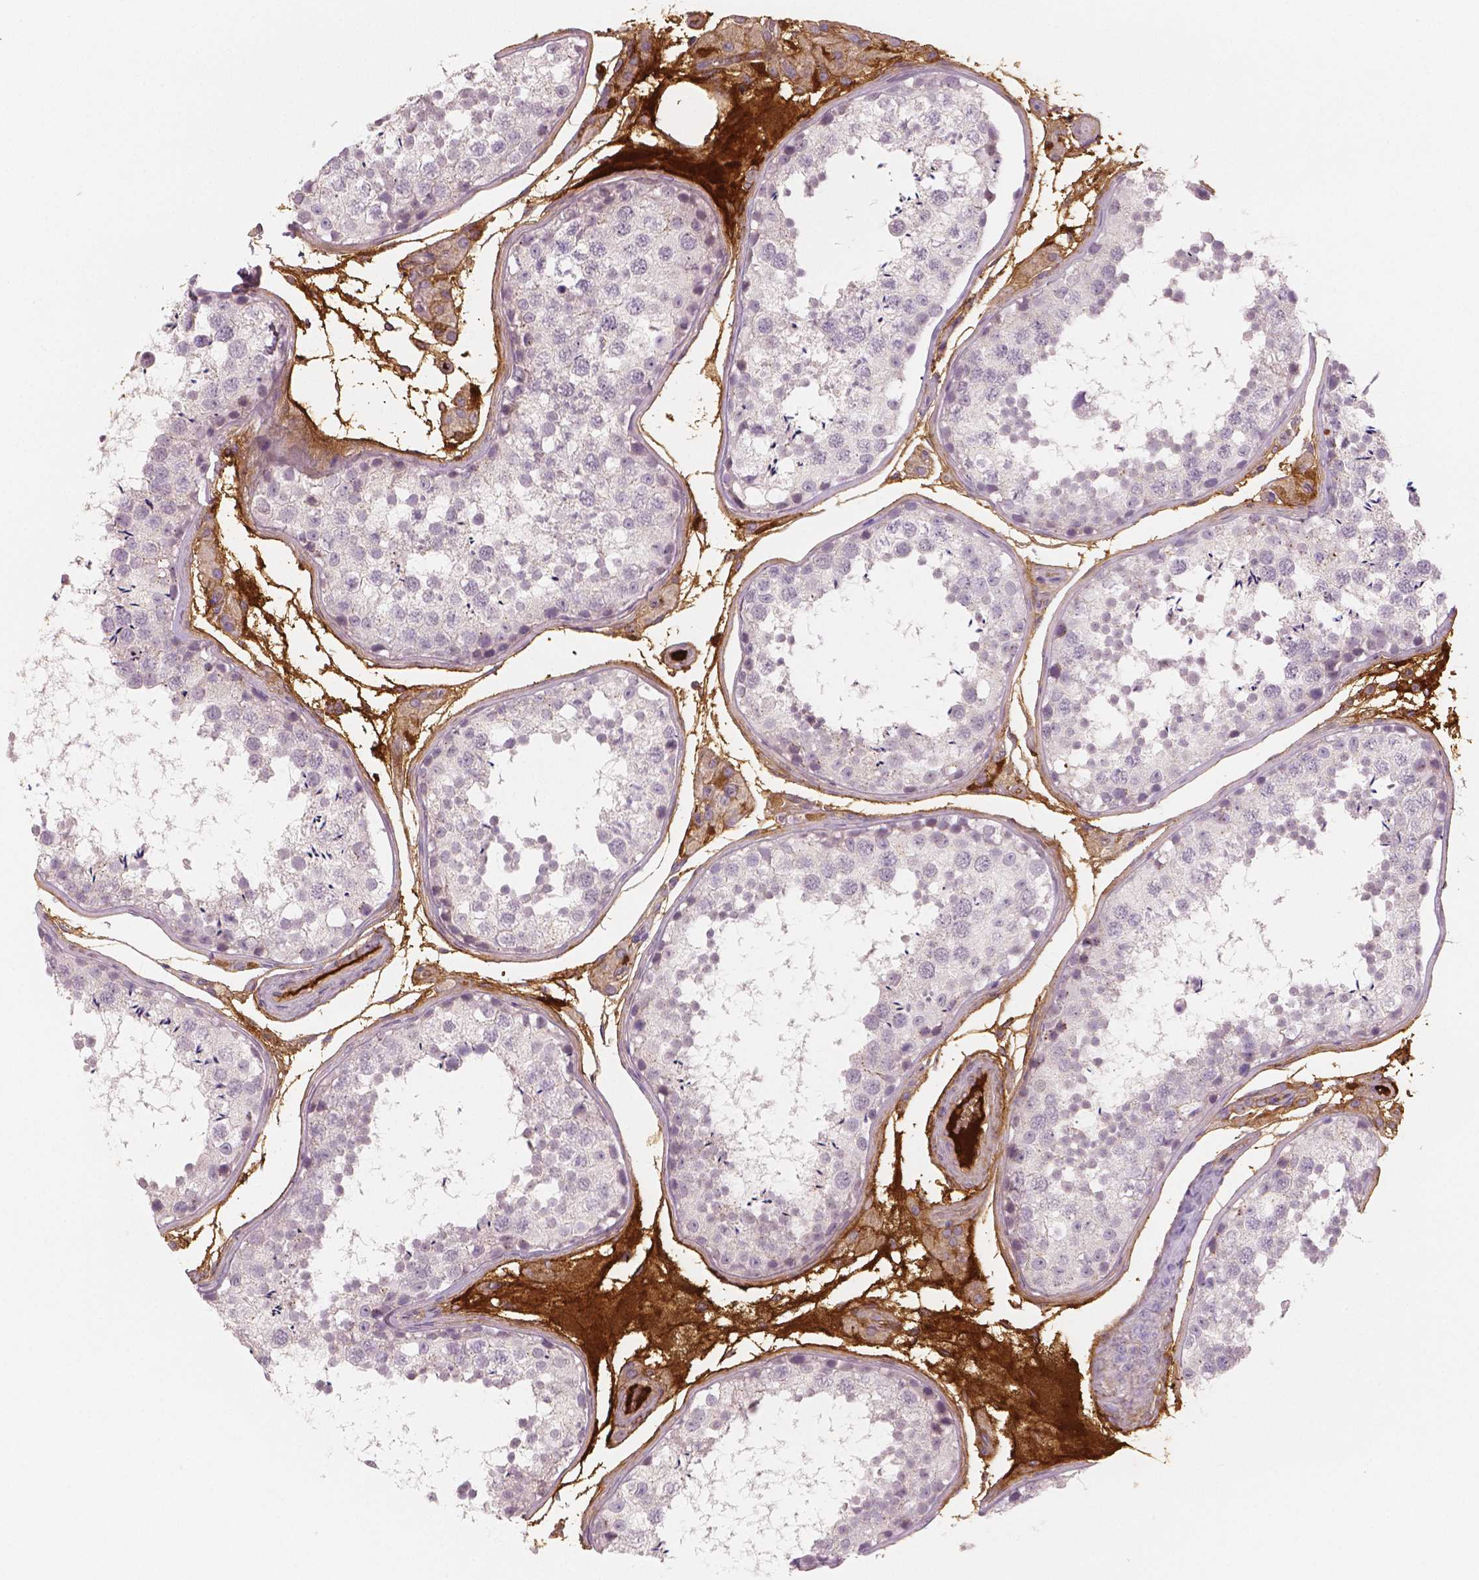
{"staining": {"intensity": "negative", "quantity": "none", "location": "none"}, "tissue": "testis", "cell_type": "Cells in seminiferous ducts", "image_type": "normal", "snomed": [{"axis": "morphology", "description": "Normal tissue, NOS"}, {"axis": "topography", "description": "Testis"}], "caption": "This is a histopathology image of immunohistochemistry staining of unremarkable testis, which shows no positivity in cells in seminiferous ducts.", "gene": "APOA4", "patient": {"sex": "male", "age": 29}}